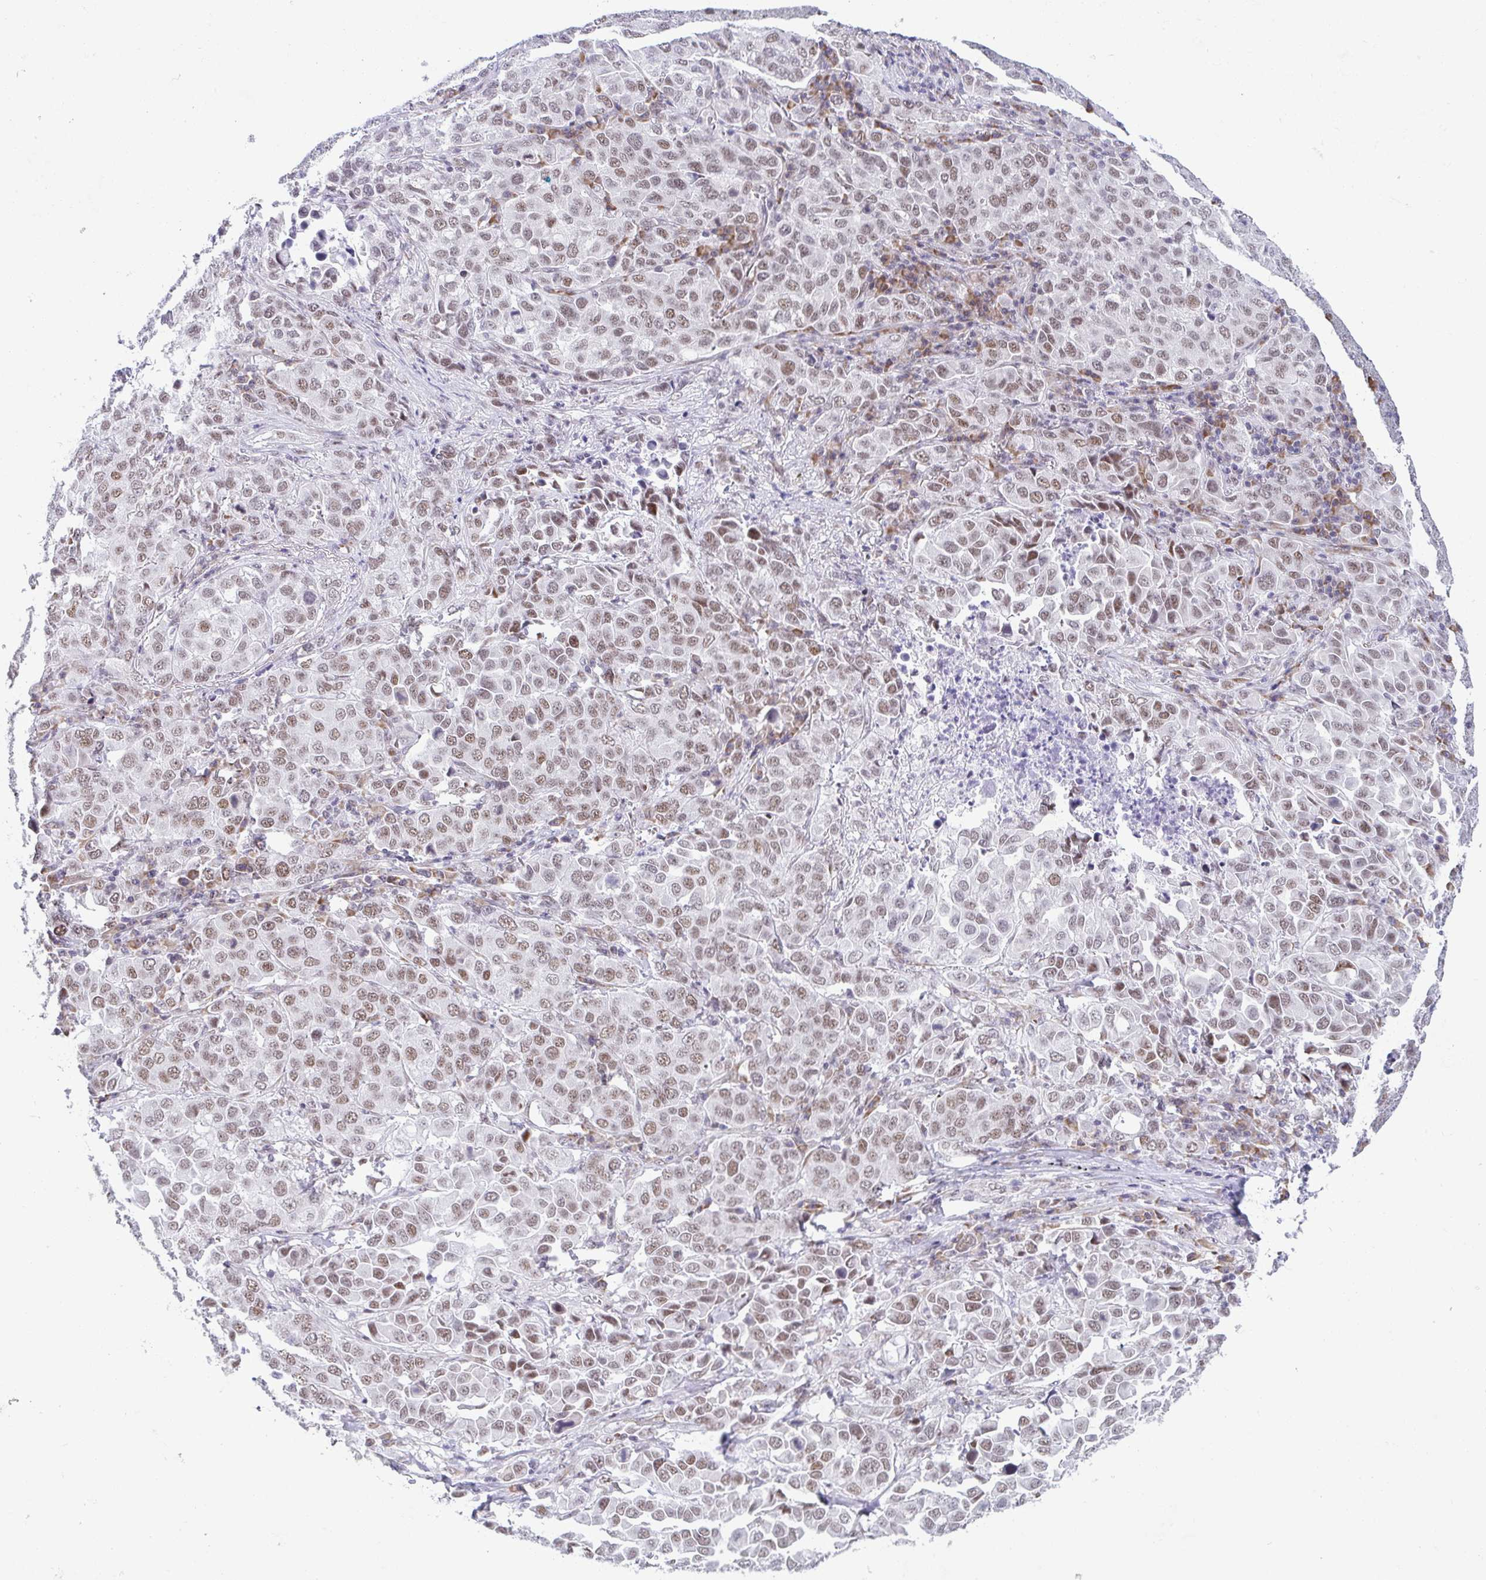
{"staining": {"intensity": "moderate", "quantity": "25%-75%", "location": "nuclear"}, "tissue": "lung cancer", "cell_type": "Tumor cells", "image_type": "cancer", "snomed": [{"axis": "morphology", "description": "Adenocarcinoma, NOS"}, {"axis": "morphology", "description": "Adenocarcinoma, metastatic, NOS"}, {"axis": "topography", "description": "Lymph node"}, {"axis": "topography", "description": "Lung"}], "caption": "Immunohistochemical staining of human lung metastatic adenocarcinoma demonstrates medium levels of moderate nuclear expression in about 25%-75% of tumor cells.", "gene": "WDR72", "patient": {"sex": "female", "age": 65}}